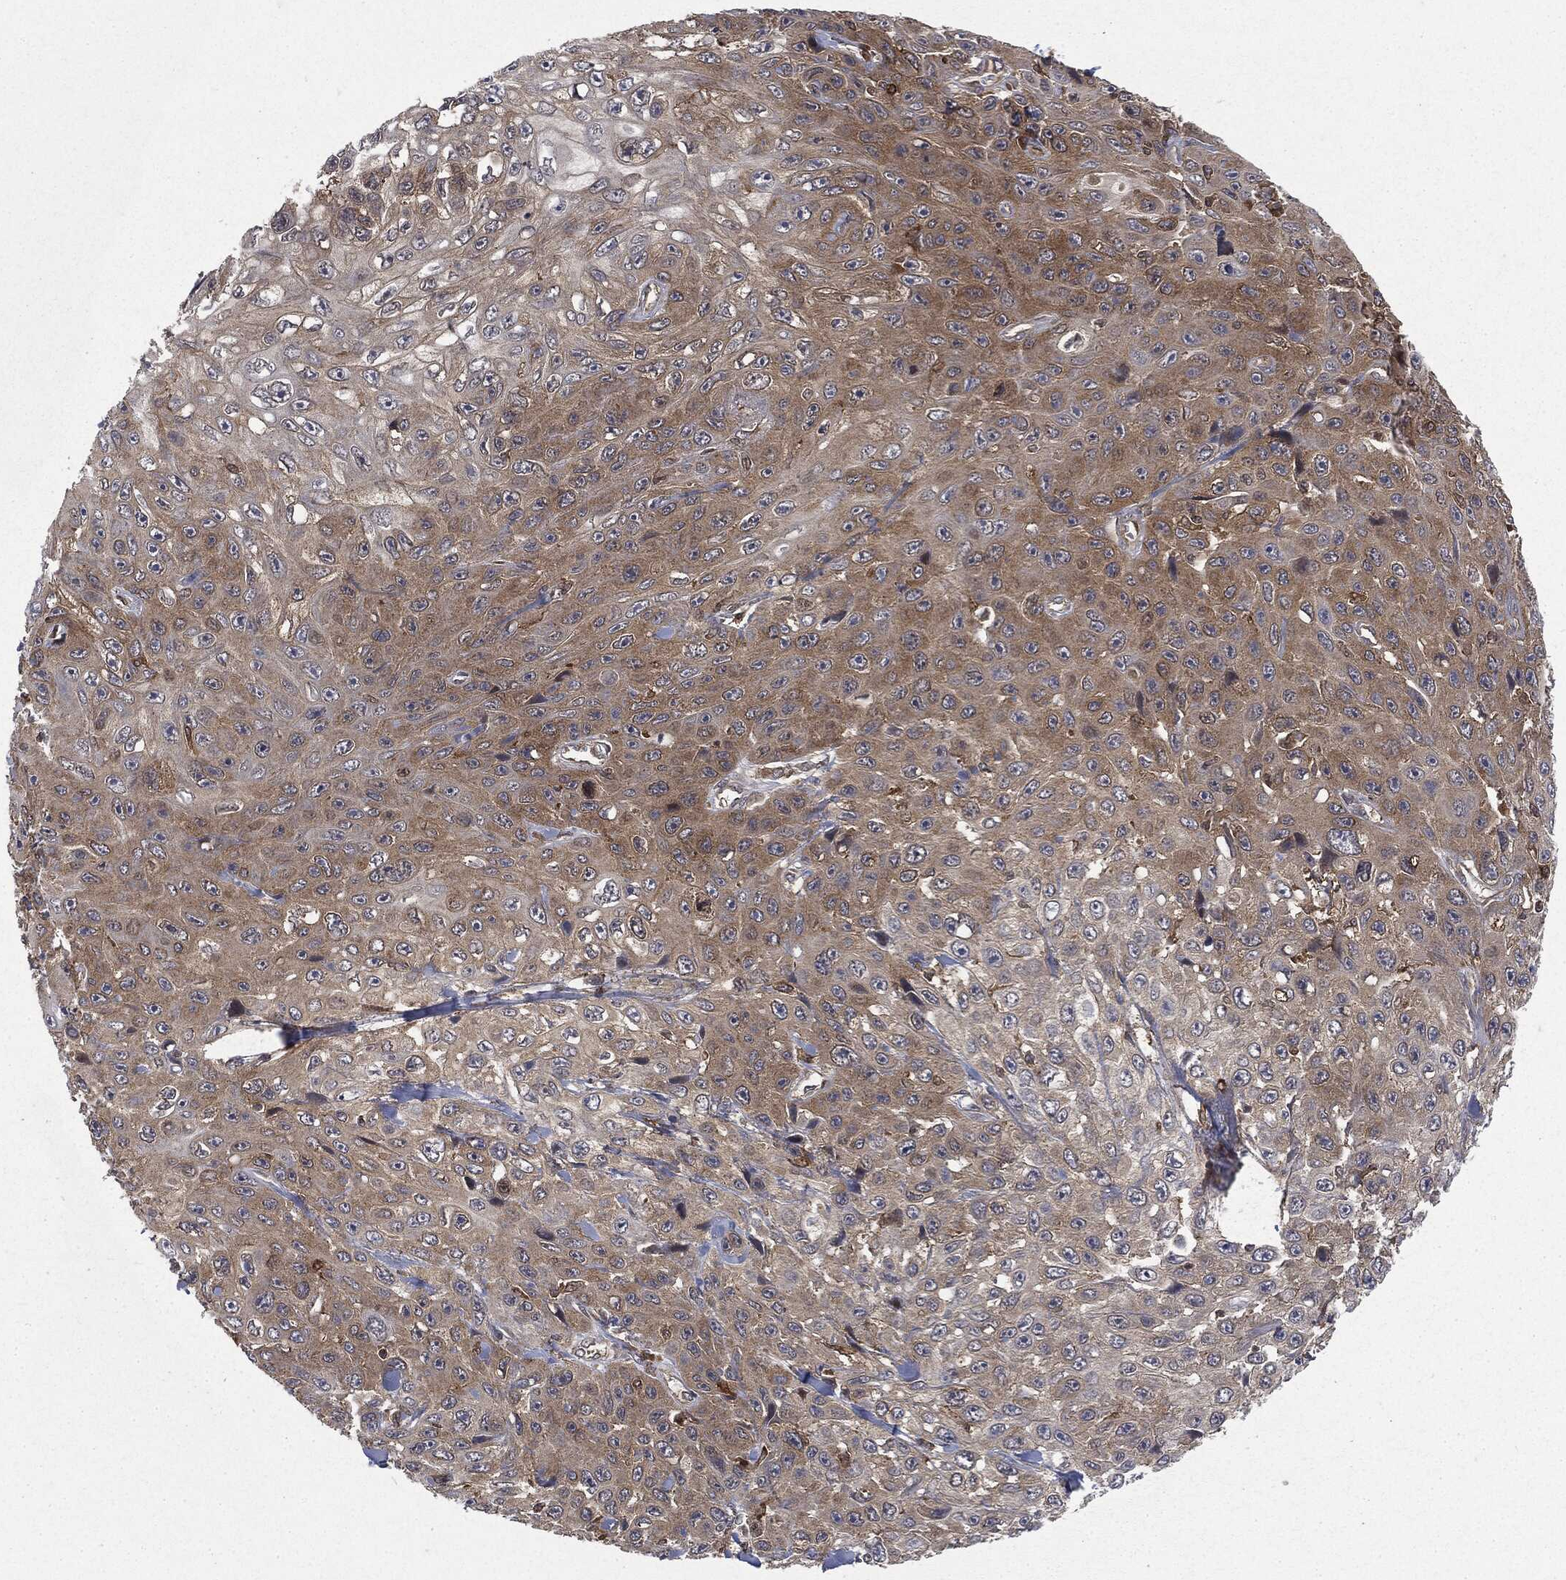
{"staining": {"intensity": "weak", "quantity": "25%-75%", "location": "cytoplasmic/membranous"}, "tissue": "skin cancer", "cell_type": "Tumor cells", "image_type": "cancer", "snomed": [{"axis": "morphology", "description": "Squamous cell carcinoma, NOS"}, {"axis": "topography", "description": "Skin"}], "caption": "An image of human skin squamous cell carcinoma stained for a protein exhibits weak cytoplasmic/membranous brown staining in tumor cells.", "gene": "SNX5", "patient": {"sex": "male", "age": 82}}